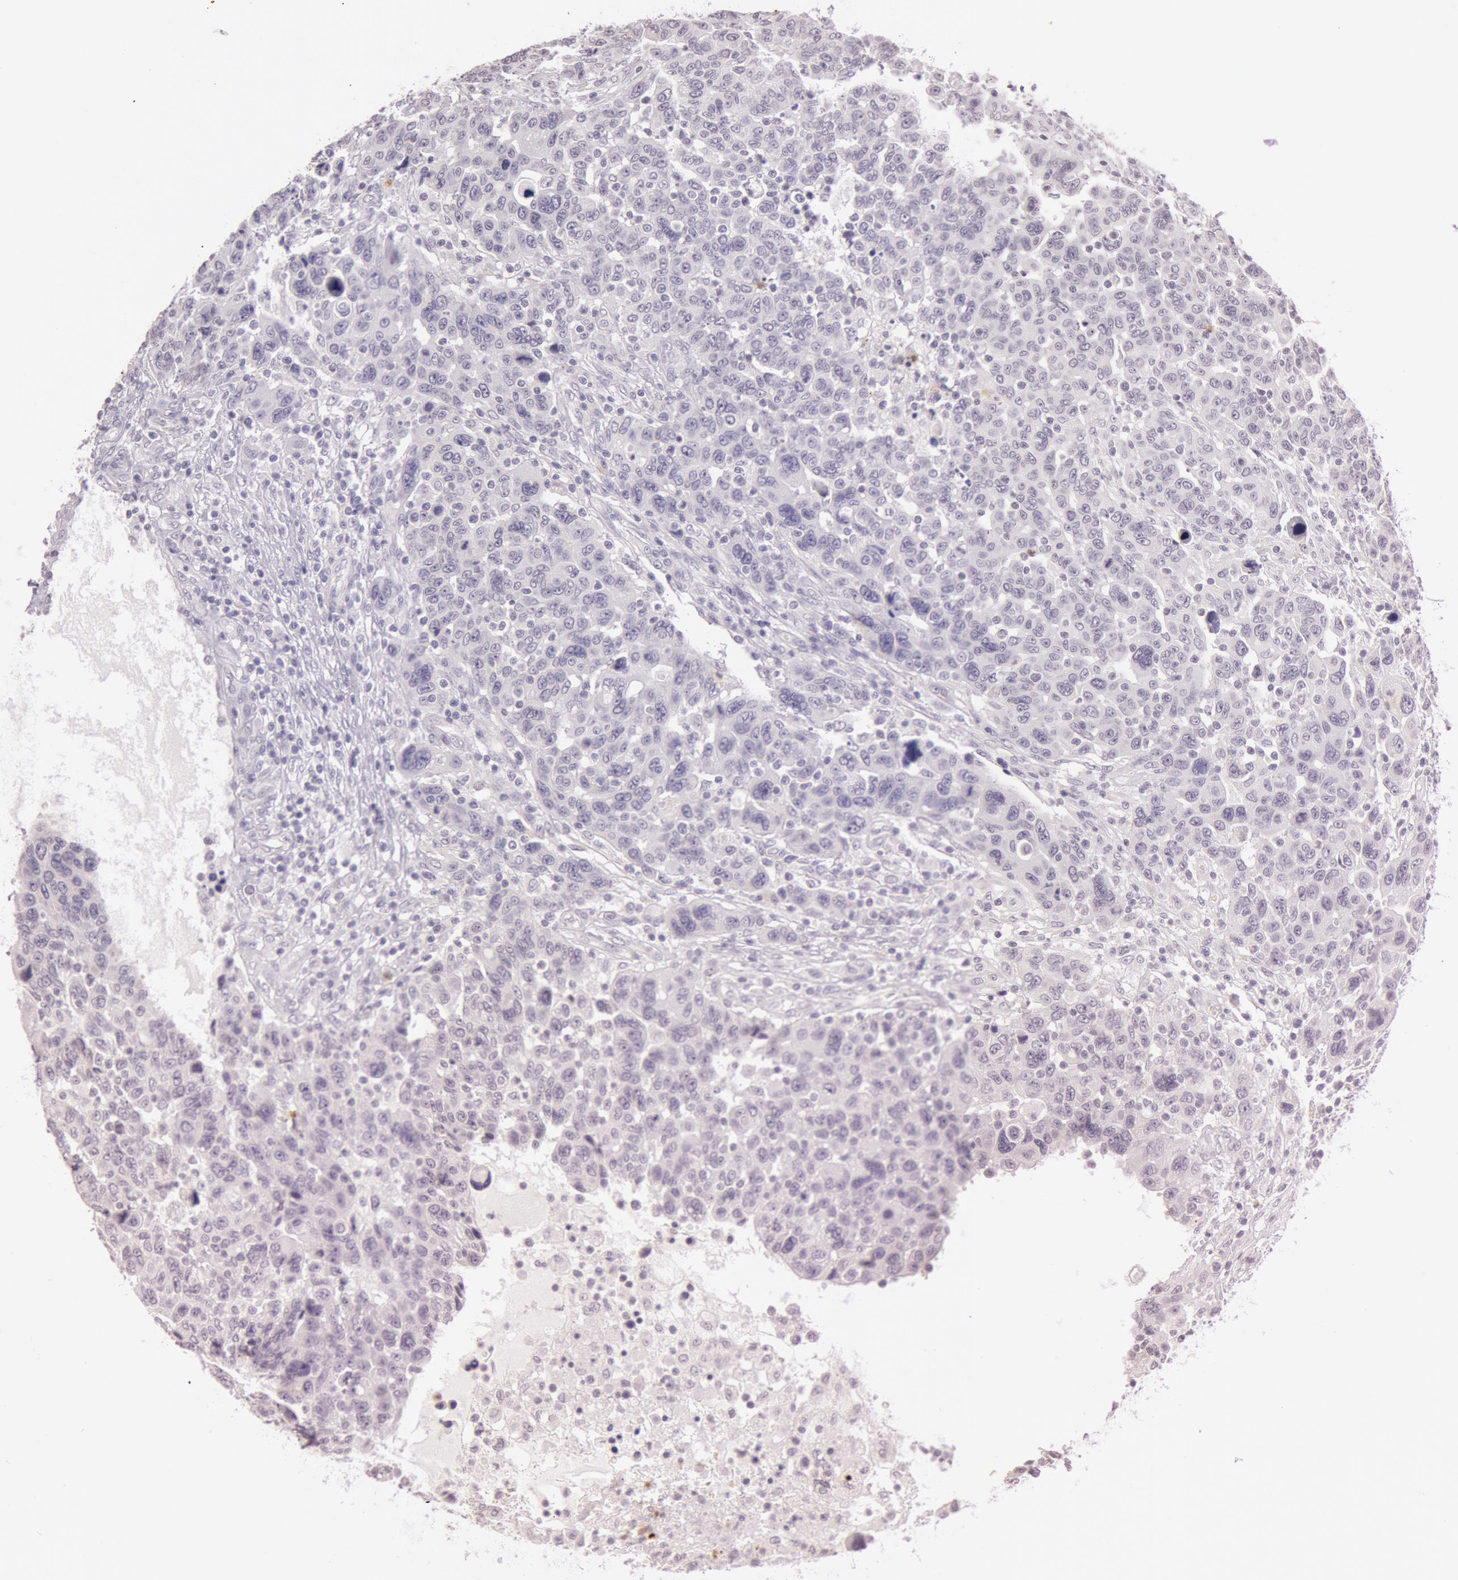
{"staining": {"intensity": "negative", "quantity": "none", "location": "none"}, "tissue": "breast cancer", "cell_type": "Tumor cells", "image_type": "cancer", "snomed": [{"axis": "morphology", "description": "Duct carcinoma"}, {"axis": "topography", "description": "Breast"}], "caption": "DAB (3,3'-diaminobenzidine) immunohistochemical staining of breast infiltrating ductal carcinoma demonstrates no significant staining in tumor cells.", "gene": "KDM6A", "patient": {"sex": "female", "age": 37}}